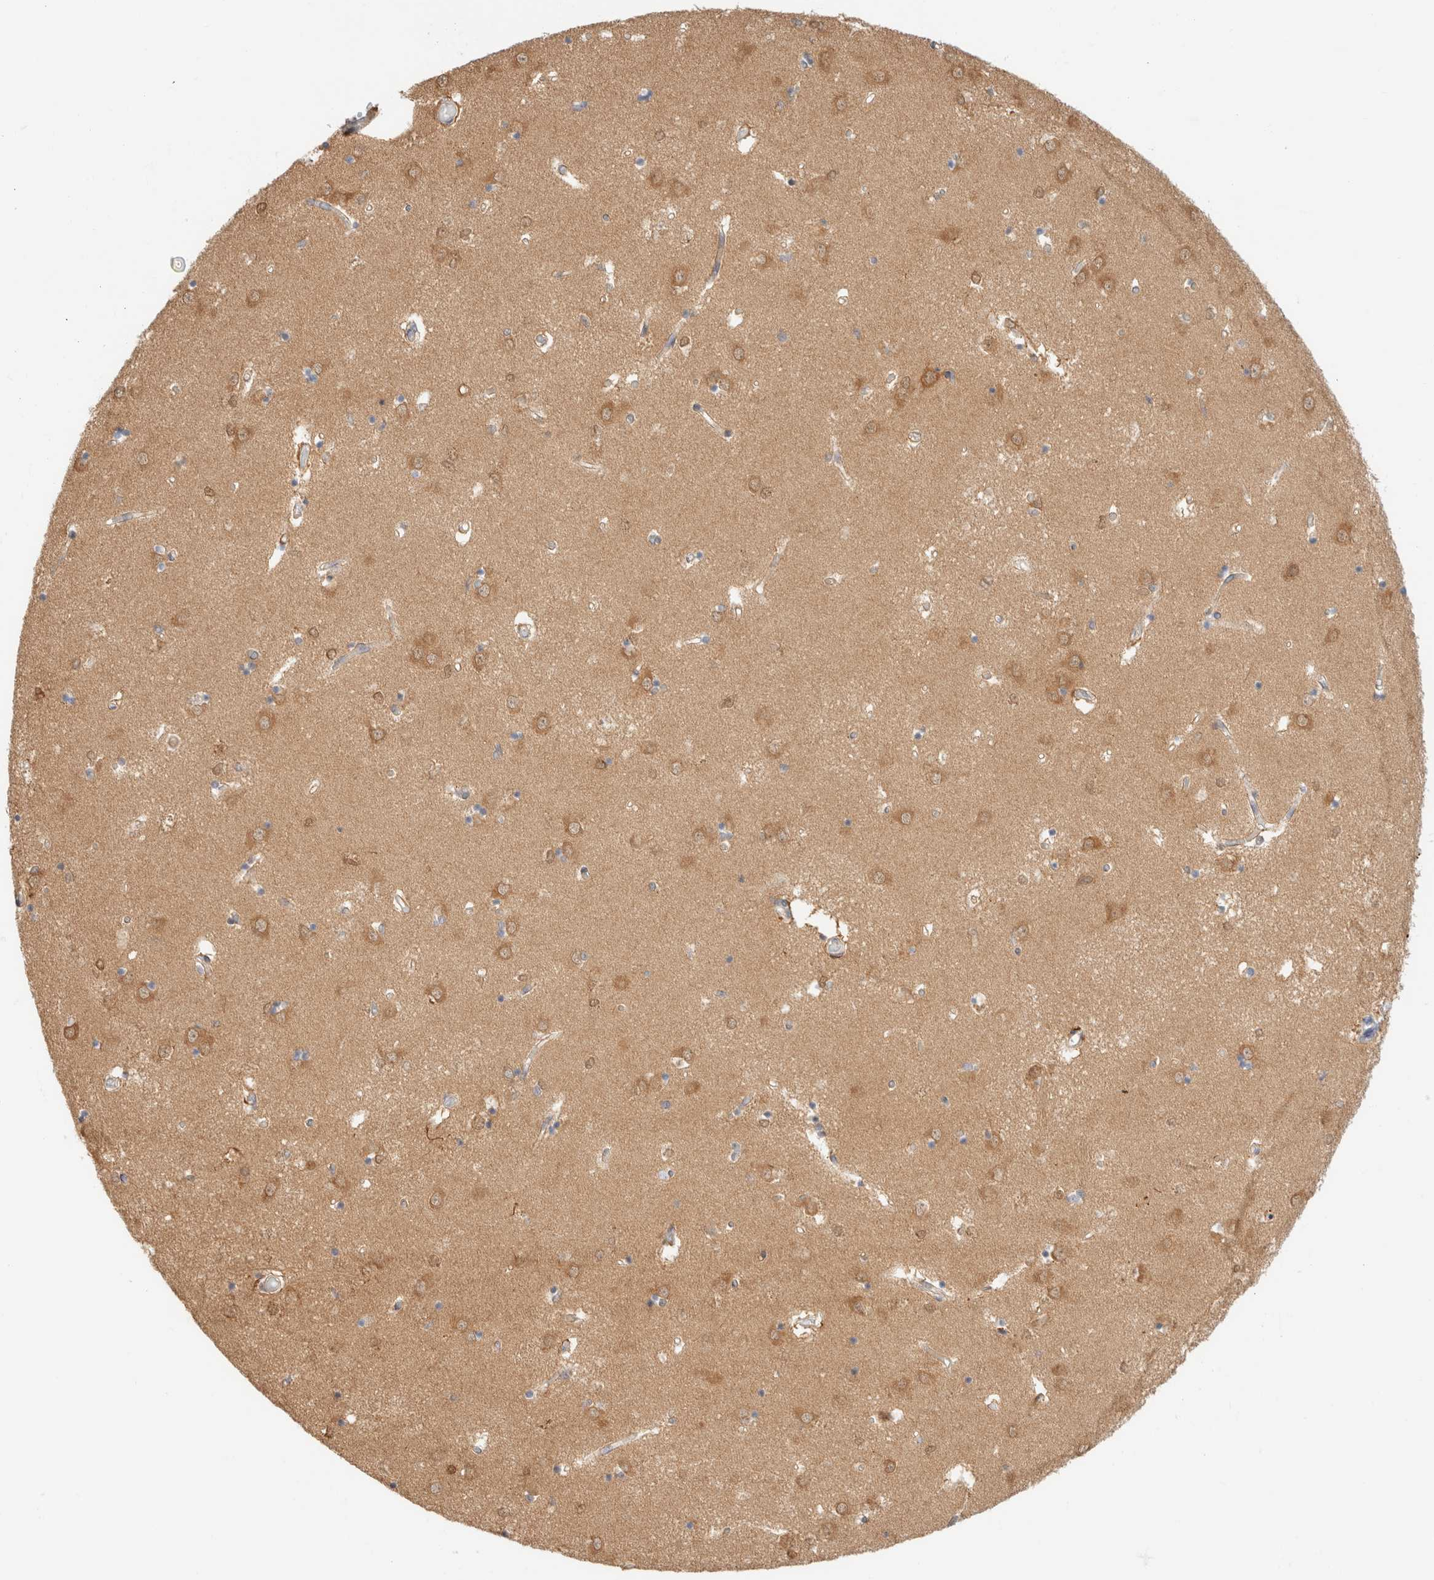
{"staining": {"intensity": "weak", "quantity": "<25%", "location": "cytoplasmic/membranous"}, "tissue": "caudate", "cell_type": "Glial cells", "image_type": "normal", "snomed": [{"axis": "morphology", "description": "Normal tissue, NOS"}, {"axis": "topography", "description": "Lateral ventricle wall"}], "caption": "Immunohistochemistry (IHC) micrograph of unremarkable caudate: caudate stained with DAB reveals no significant protein positivity in glial cells.", "gene": "GPI", "patient": {"sex": "male", "age": 45}}